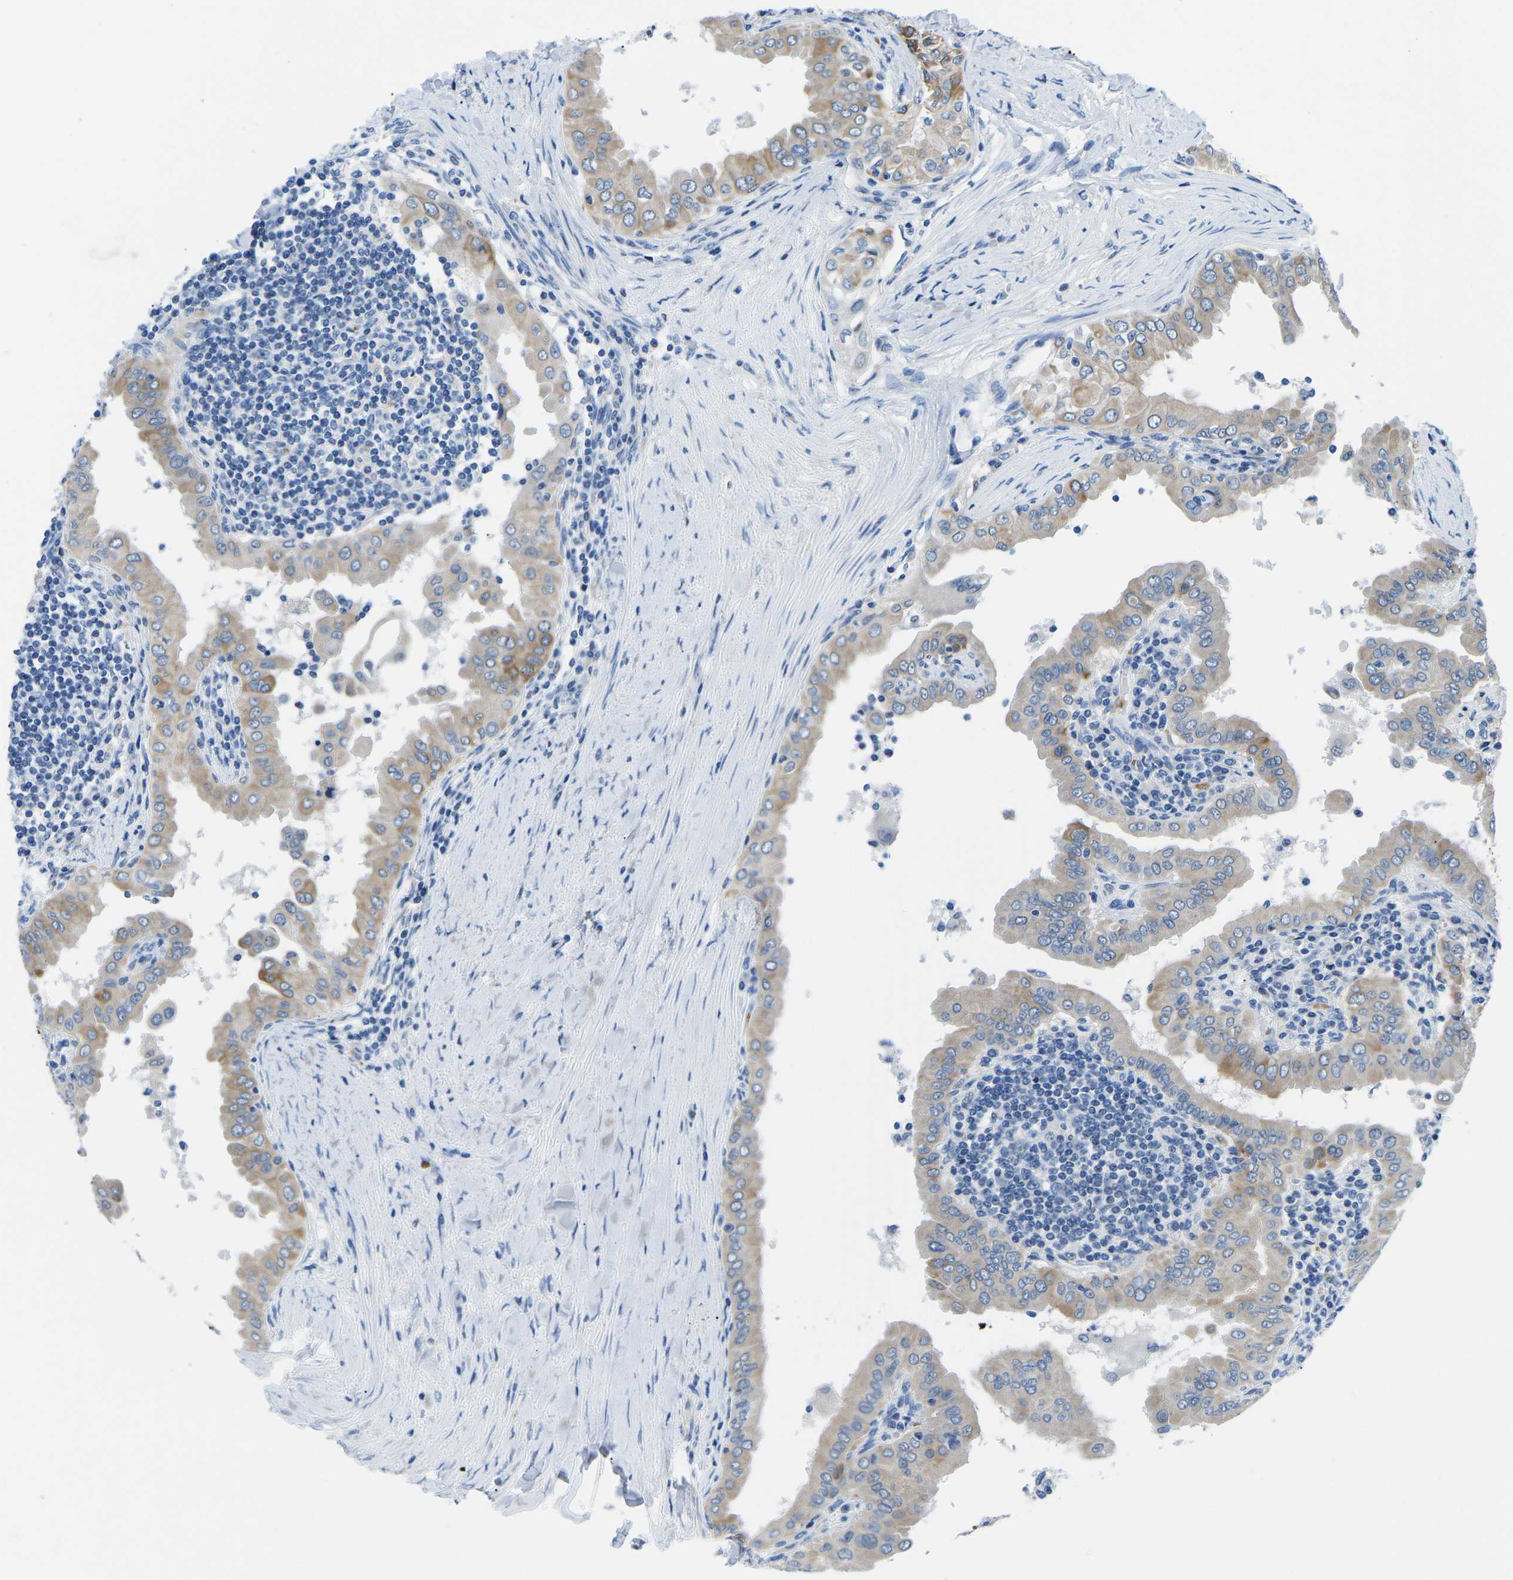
{"staining": {"intensity": "moderate", "quantity": "<25%", "location": "cytoplasmic/membranous"}, "tissue": "thyroid cancer", "cell_type": "Tumor cells", "image_type": "cancer", "snomed": [{"axis": "morphology", "description": "Papillary adenocarcinoma, NOS"}, {"axis": "topography", "description": "Thyroid gland"}], "caption": "Protein expression analysis of human thyroid cancer (papillary adenocarcinoma) reveals moderate cytoplasmic/membranous positivity in about <25% of tumor cells. (DAB IHC, brown staining for protein, blue staining for nuclei).", "gene": "TM6SF1", "patient": {"sex": "male", "age": 33}}